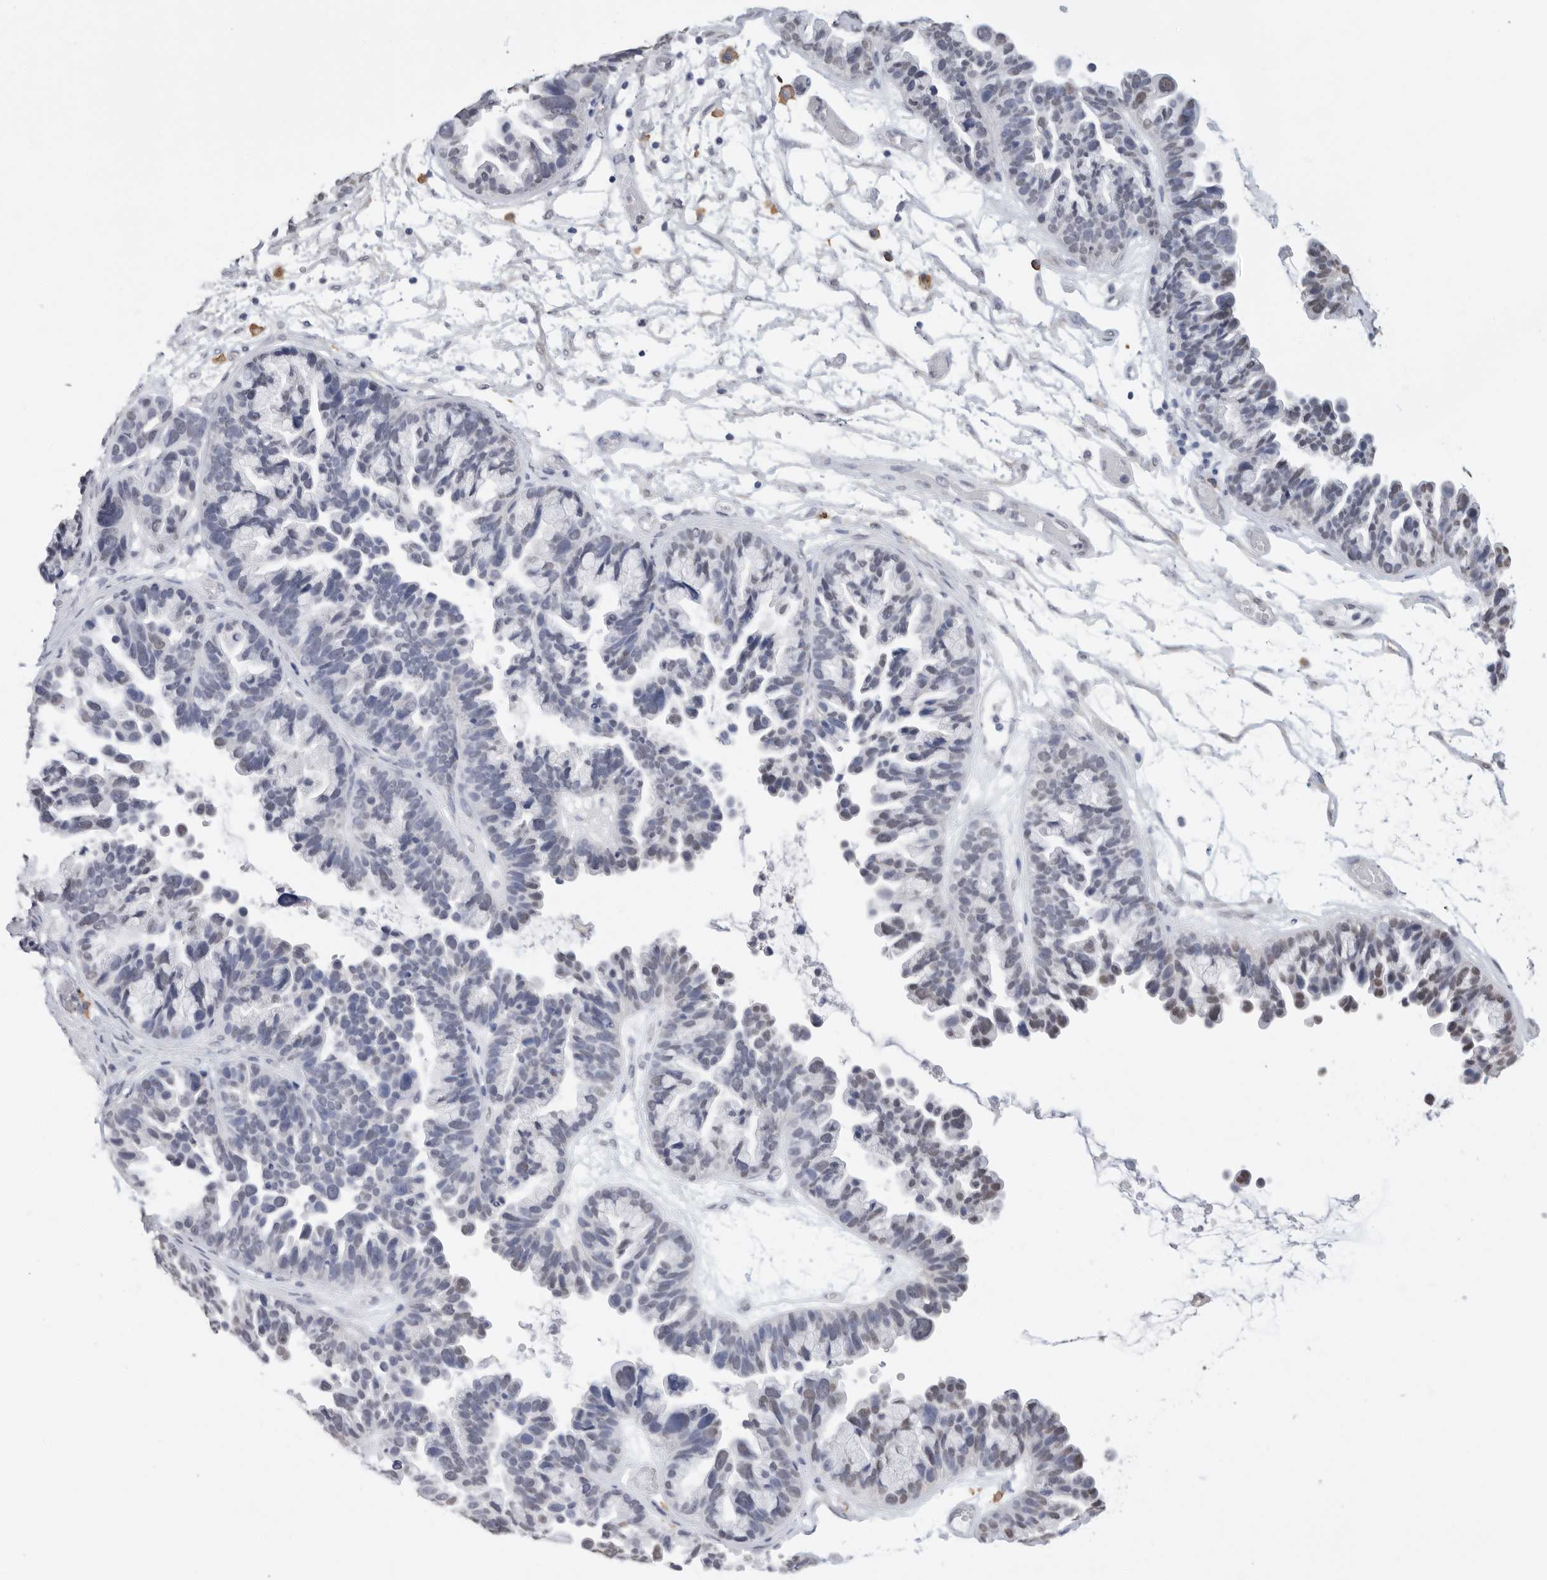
{"staining": {"intensity": "negative", "quantity": "none", "location": "none"}, "tissue": "ovarian cancer", "cell_type": "Tumor cells", "image_type": "cancer", "snomed": [{"axis": "morphology", "description": "Cystadenocarcinoma, serous, NOS"}, {"axis": "topography", "description": "Ovary"}], "caption": "Immunohistochemical staining of human serous cystadenocarcinoma (ovarian) shows no significant positivity in tumor cells.", "gene": "ARHGEF10", "patient": {"sex": "female", "age": 56}}